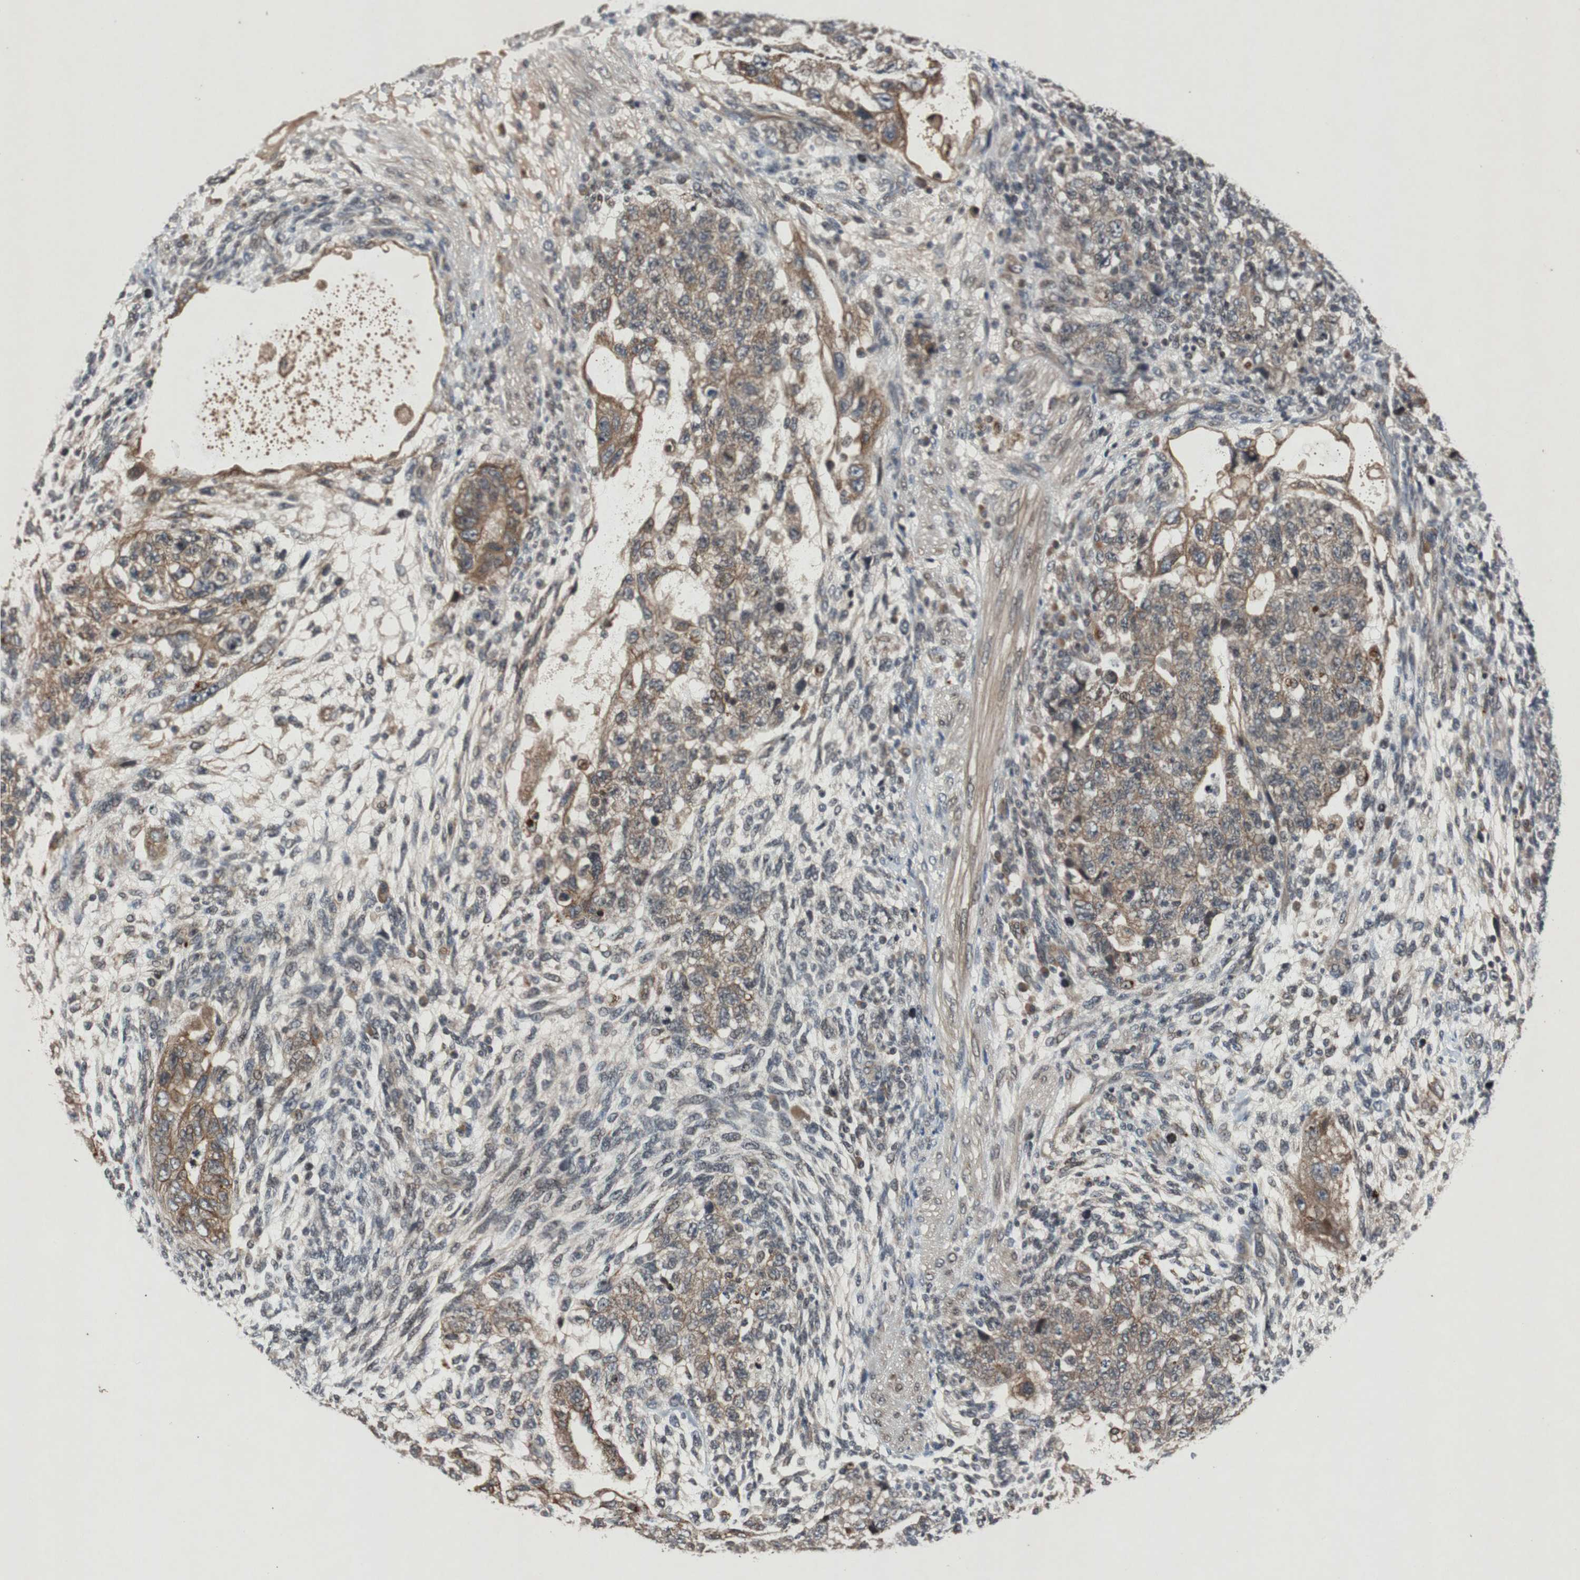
{"staining": {"intensity": "moderate", "quantity": ">75%", "location": "cytoplasmic/membranous"}, "tissue": "testis cancer", "cell_type": "Tumor cells", "image_type": "cancer", "snomed": [{"axis": "morphology", "description": "Normal tissue, NOS"}, {"axis": "morphology", "description": "Carcinoma, Embryonal, NOS"}, {"axis": "topography", "description": "Testis"}], "caption": "Testis cancer (embryonal carcinoma) tissue shows moderate cytoplasmic/membranous staining in about >75% of tumor cells", "gene": "SLIT2", "patient": {"sex": "male", "age": 36}}